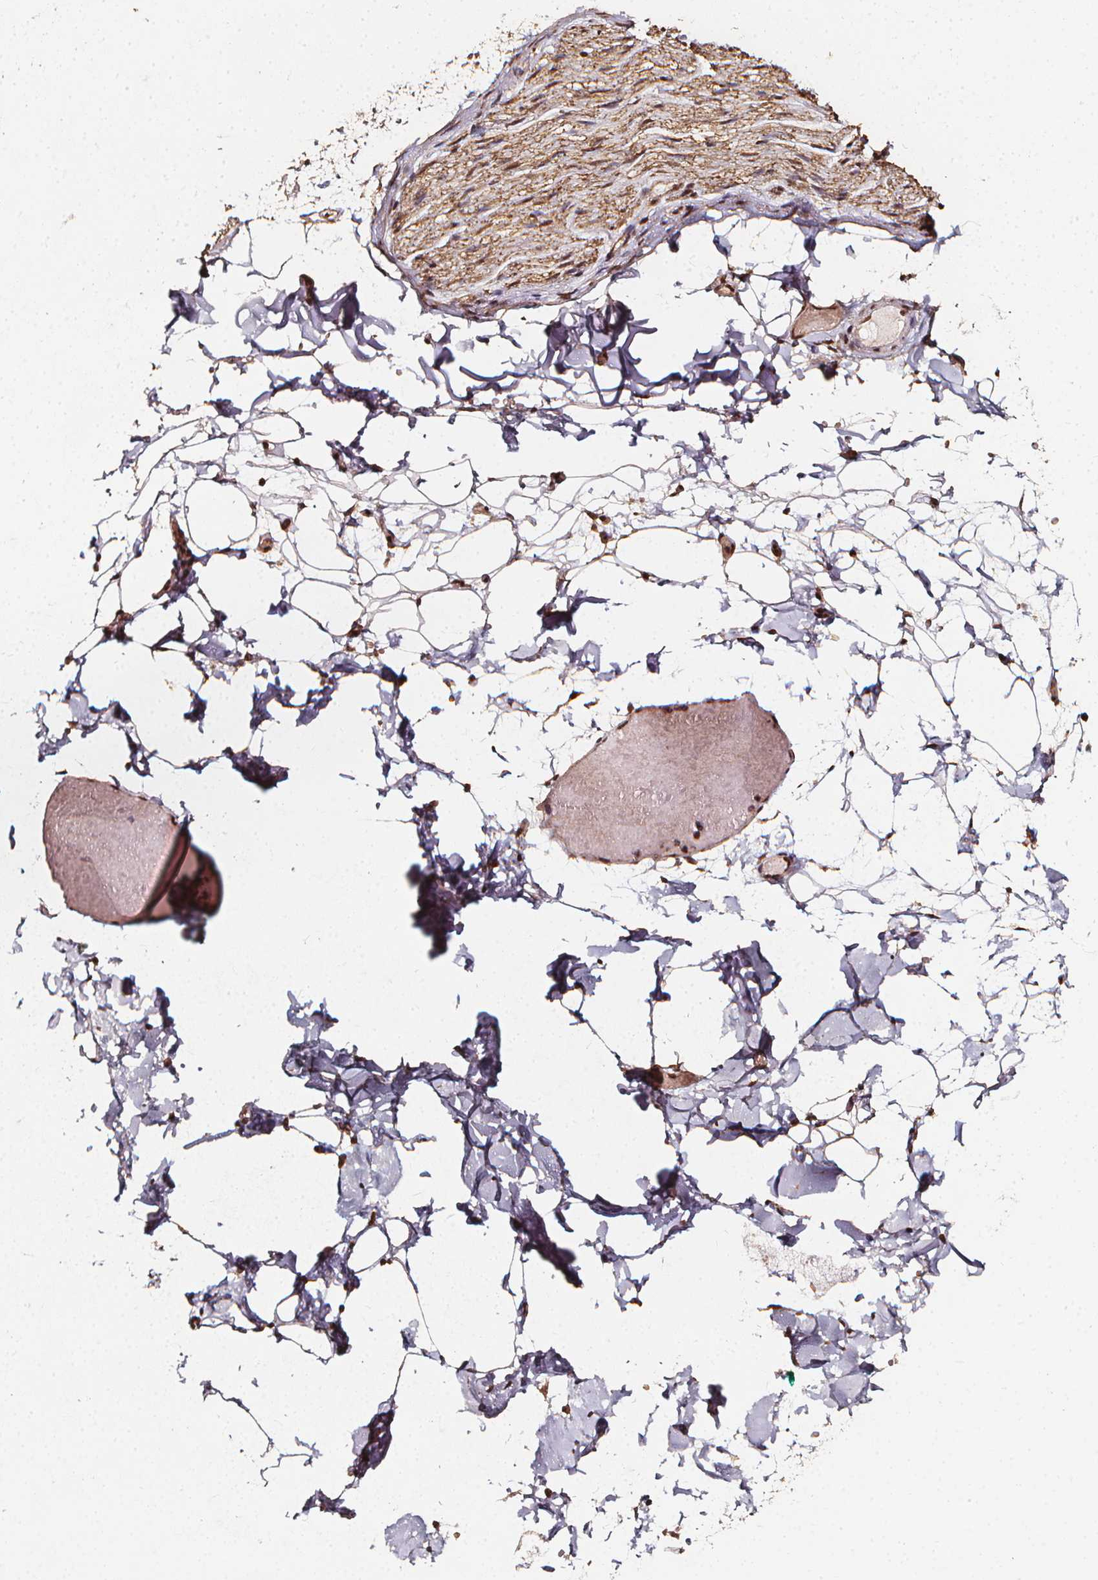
{"staining": {"intensity": "weak", "quantity": ">75%", "location": "cytoplasmic/membranous,nuclear"}, "tissue": "adipose tissue", "cell_type": "Adipocytes", "image_type": "normal", "snomed": [{"axis": "morphology", "description": "Normal tissue, NOS"}, {"axis": "topography", "description": "Gallbladder"}, {"axis": "topography", "description": "Peripheral nerve tissue"}], "caption": "This histopathology image displays benign adipose tissue stained with immunohistochemistry (IHC) to label a protein in brown. The cytoplasmic/membranous,nuclear of adipocytes show weak positivity for the protein. Nuclei are counter-stained blue.", "gene": "SMN1", "patient": {"sex": "female", "age": 45}}